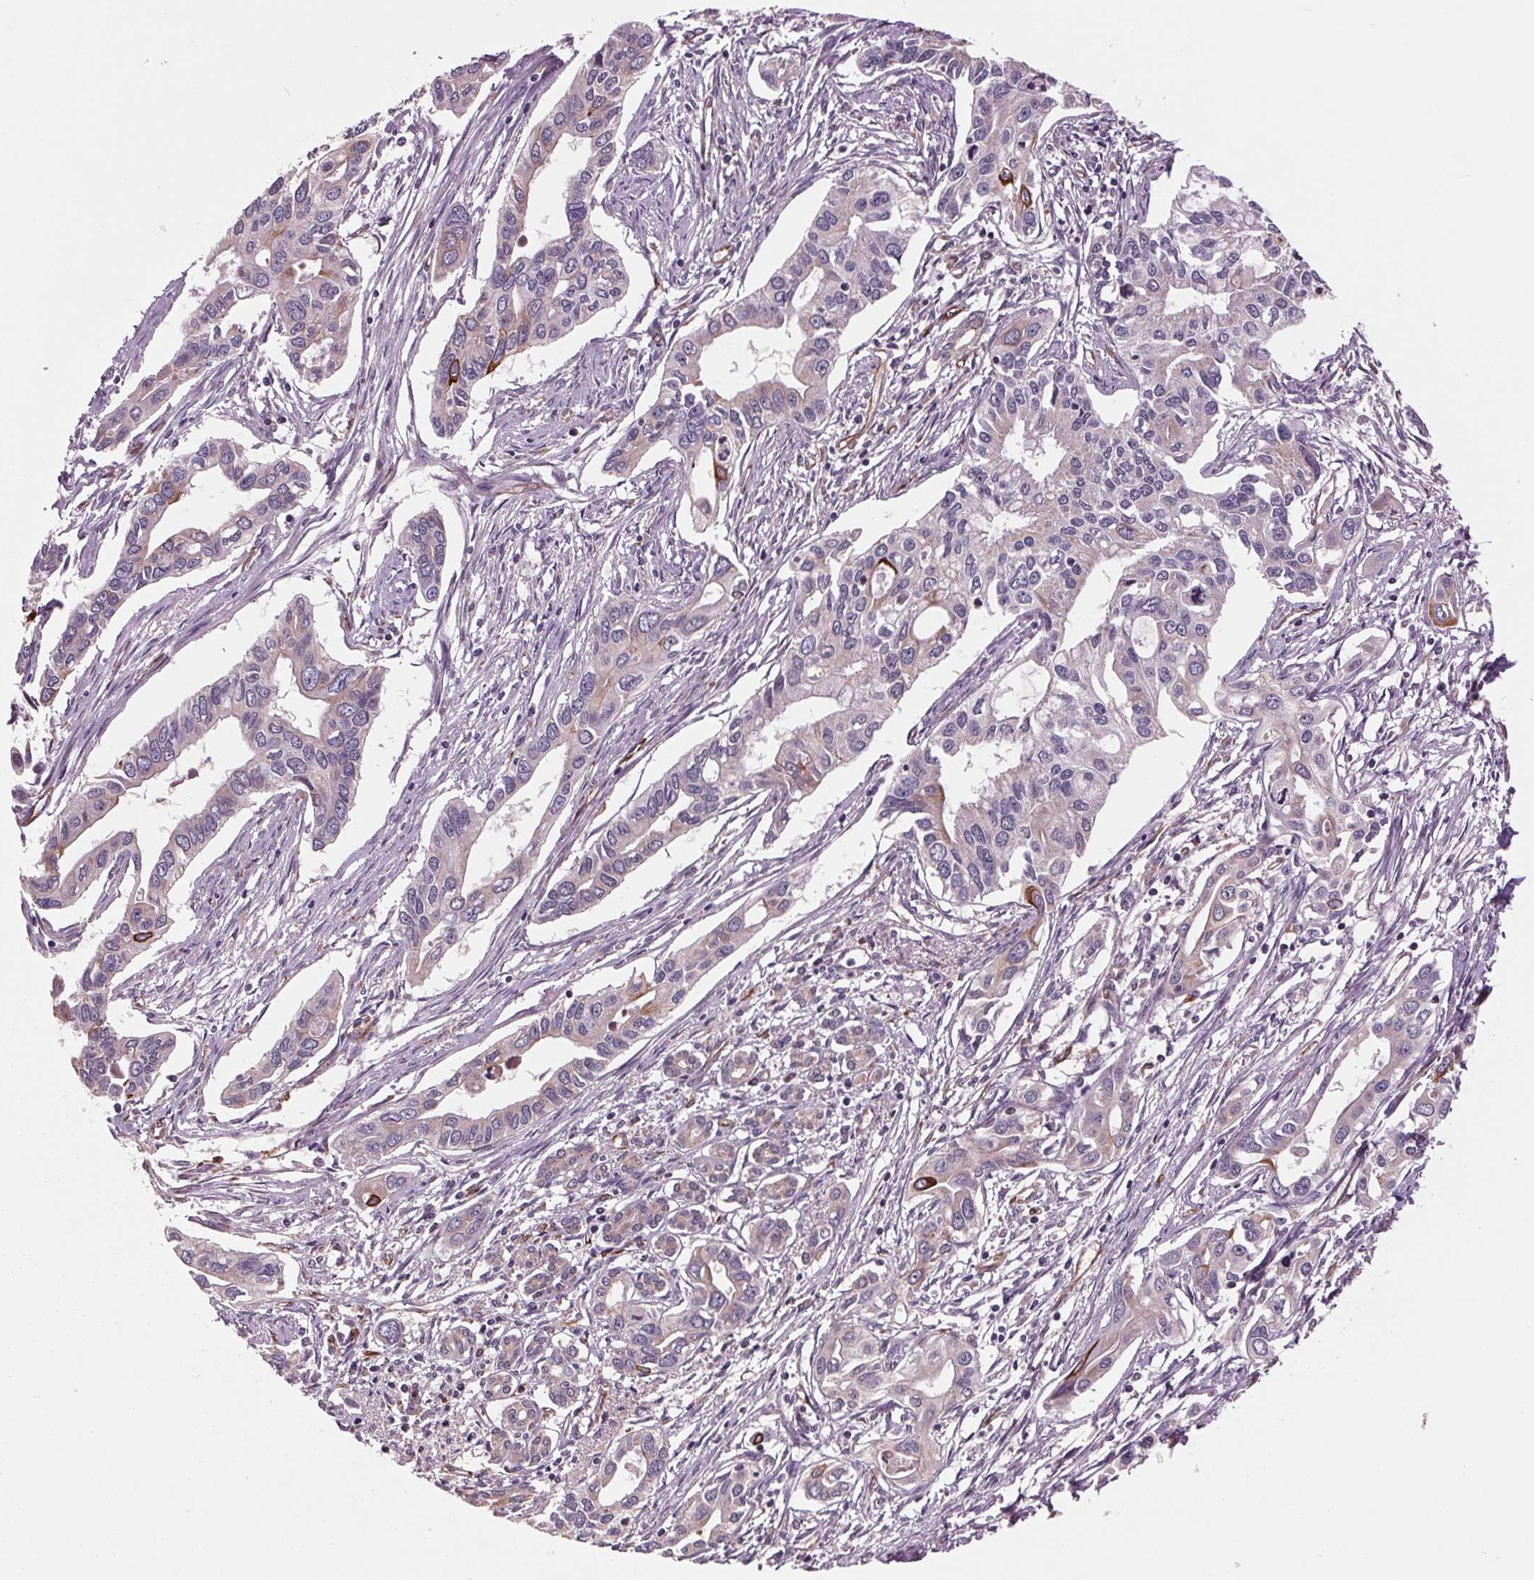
{"staining": {"intensity": "moderate", "quantity": "<25%", "location": "cytoplasmic/membranous"}, "tissue": "pancreatic cancer", "cell_type": "Tumor cells", "image_type": "cancer", "snomed": [{"axis": "morphology", "description": "Adenocarcinoma, NOS"}, {"axis": "topography", "description": "Pancreas"}], "caption": "Immunohistochemical staining of adenocarcinoma (pancreatic) exhibits low levels of moderate cytoplasmic/membranous positivity in about <25% of tumor cells.", "gene": "MAPK8", "patient": {"sex": "male", "age": 60}}